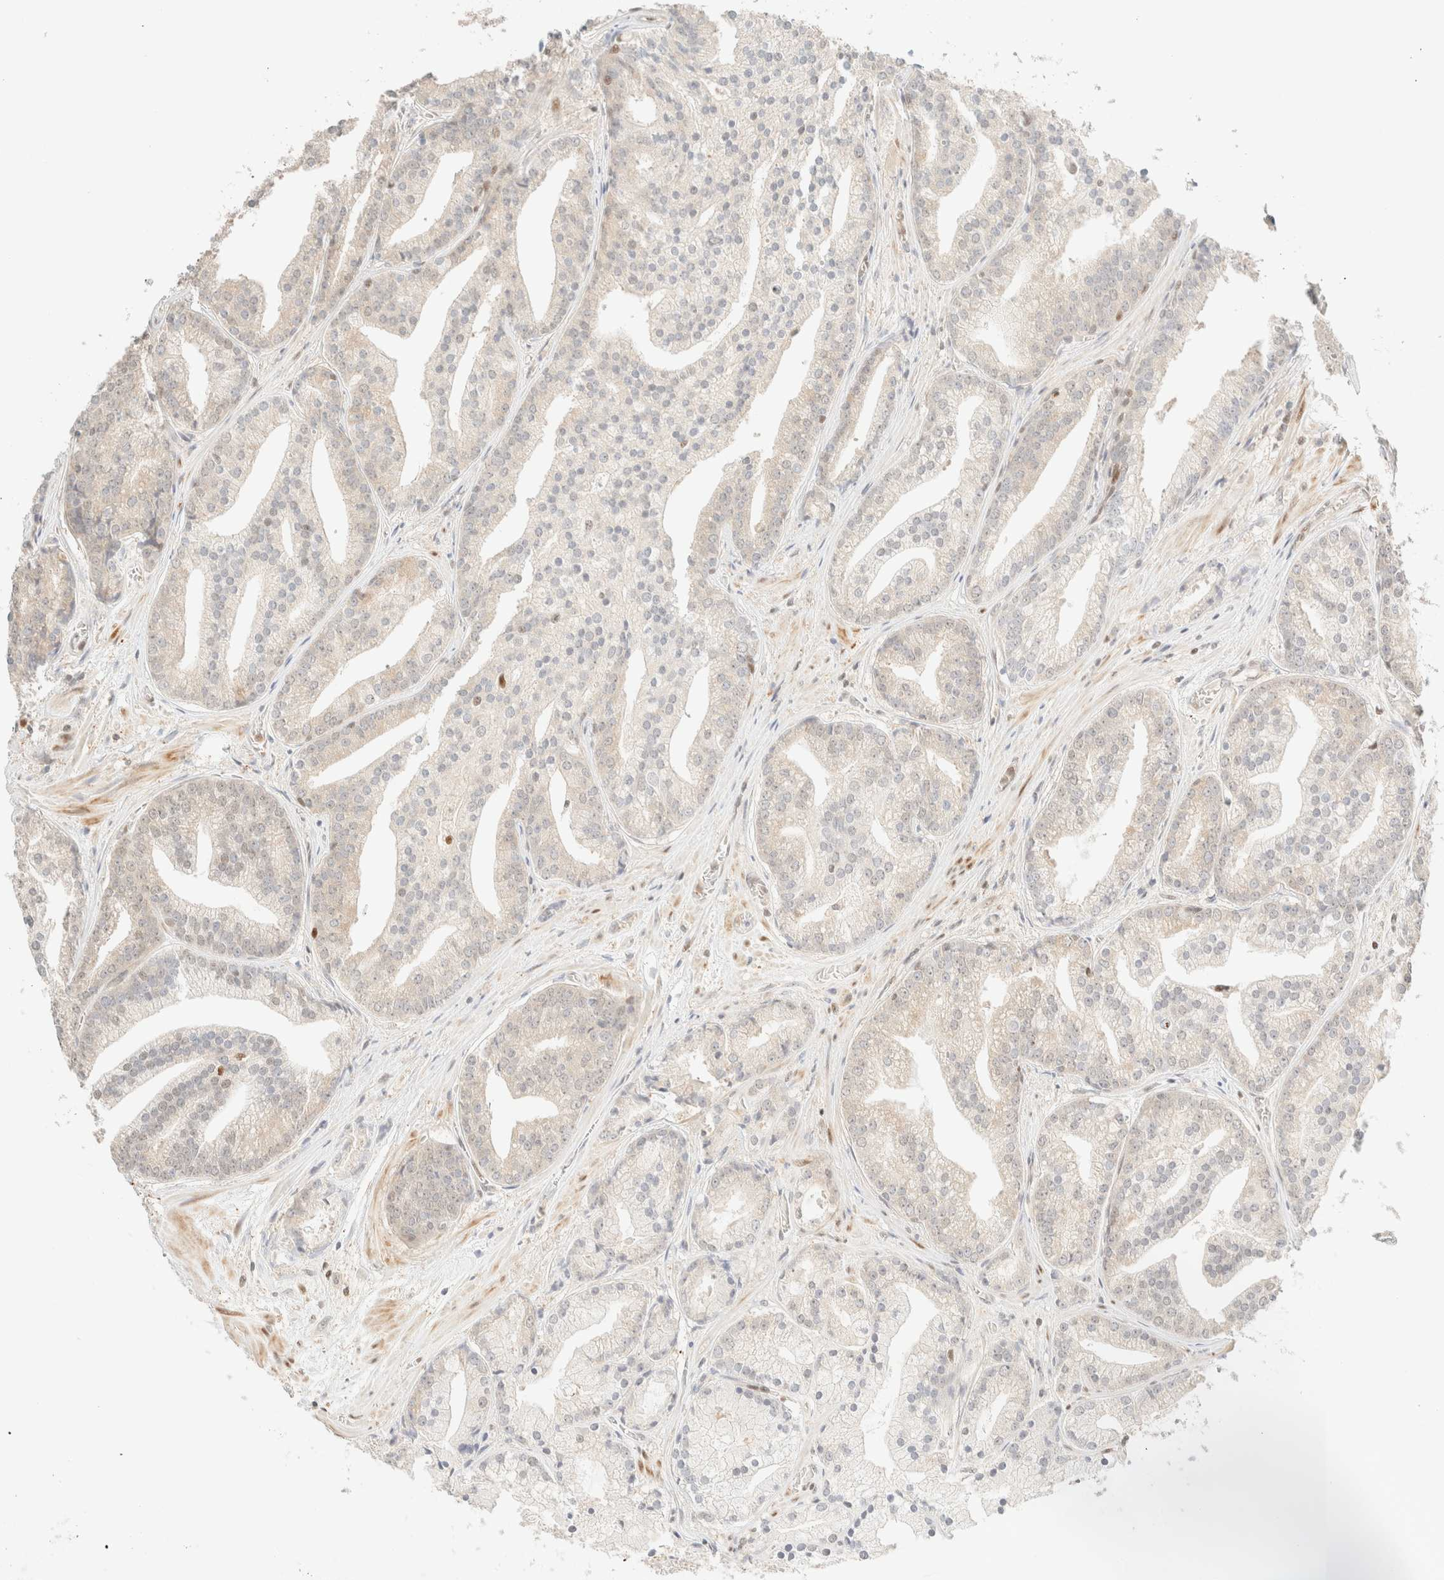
{"staining": {"intensity": "weak", "quantity": "<25%", "location": "cytoplasmic/membranous"}, "tissue": "prostate cancer", "cell_type": "Tumor cells", "image_type": "cancer", "snomed": [{"axis": "morphology", "description": "Adenocarcinoma, Low grade"}, {"axis": "topography", "description": "Prostate"}], "caption": "Immunohistochemical staining of human prostate cancer reveals no significant staining in tumor cells.", "gene": "TSR1", "patient": {"sex": "male", "age": 67}}